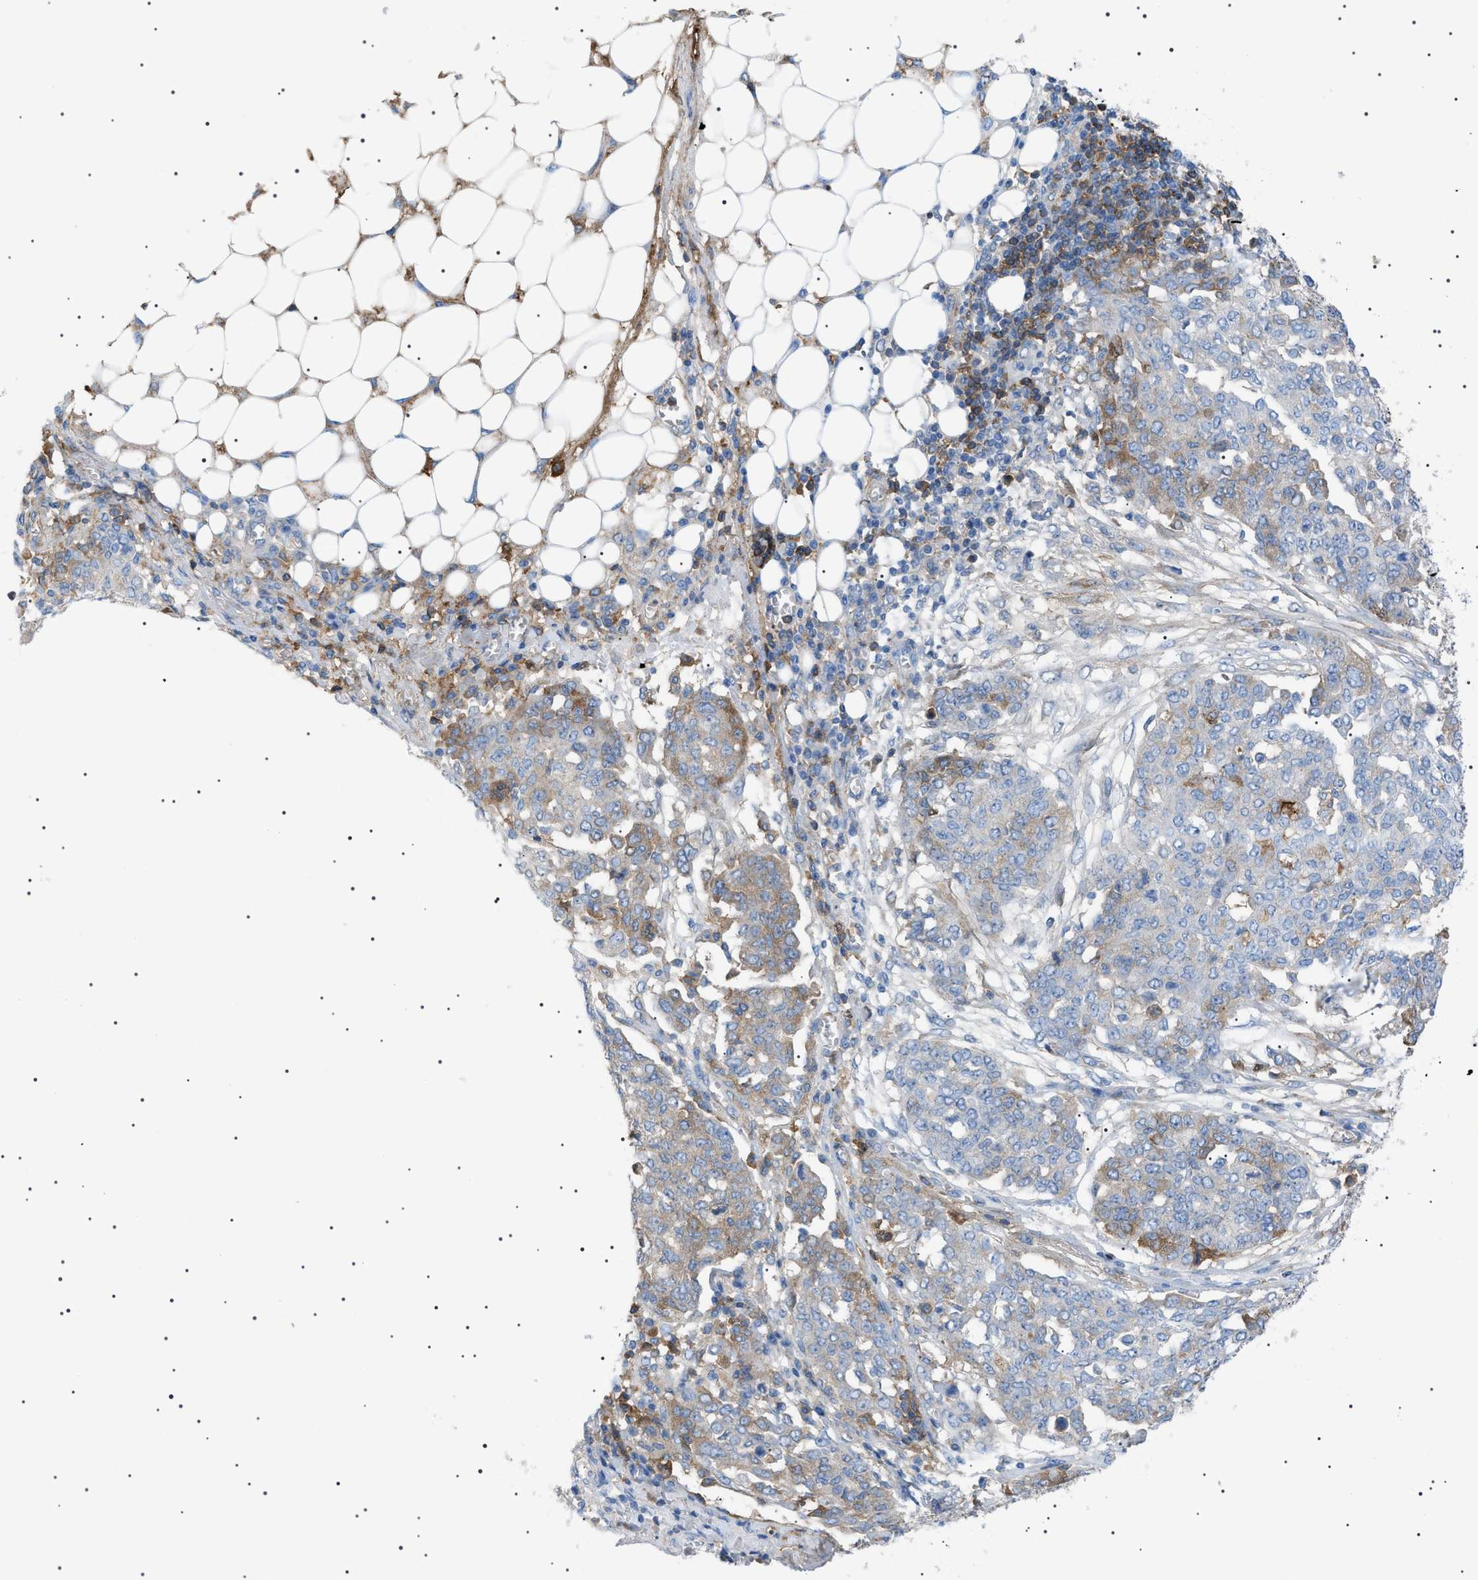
{"staining": {"intensity": "weak", "quantity": "25%-75%", "location": "cytoplasmic/membranous"}, "tissue": "ovarian cancer", "cell_type": "Tumor cells", "image_type": "cancer", "snomed": [{"axis": "morphology", "description": "Cystadenocarcinoma, serous, NOS"}, {"axis": "topography", "description": "Soft tissue"}, {"axis": "topography", "description": "Ovary"}], "caption": "Serous cystadenocarcinoma (ovarian) tissue shows weak cytoplasmic/membranous staining in approximately 25%-75% of tumor cells", "gene": "LPA", "patient": {"sex": "female", "age": 57}}